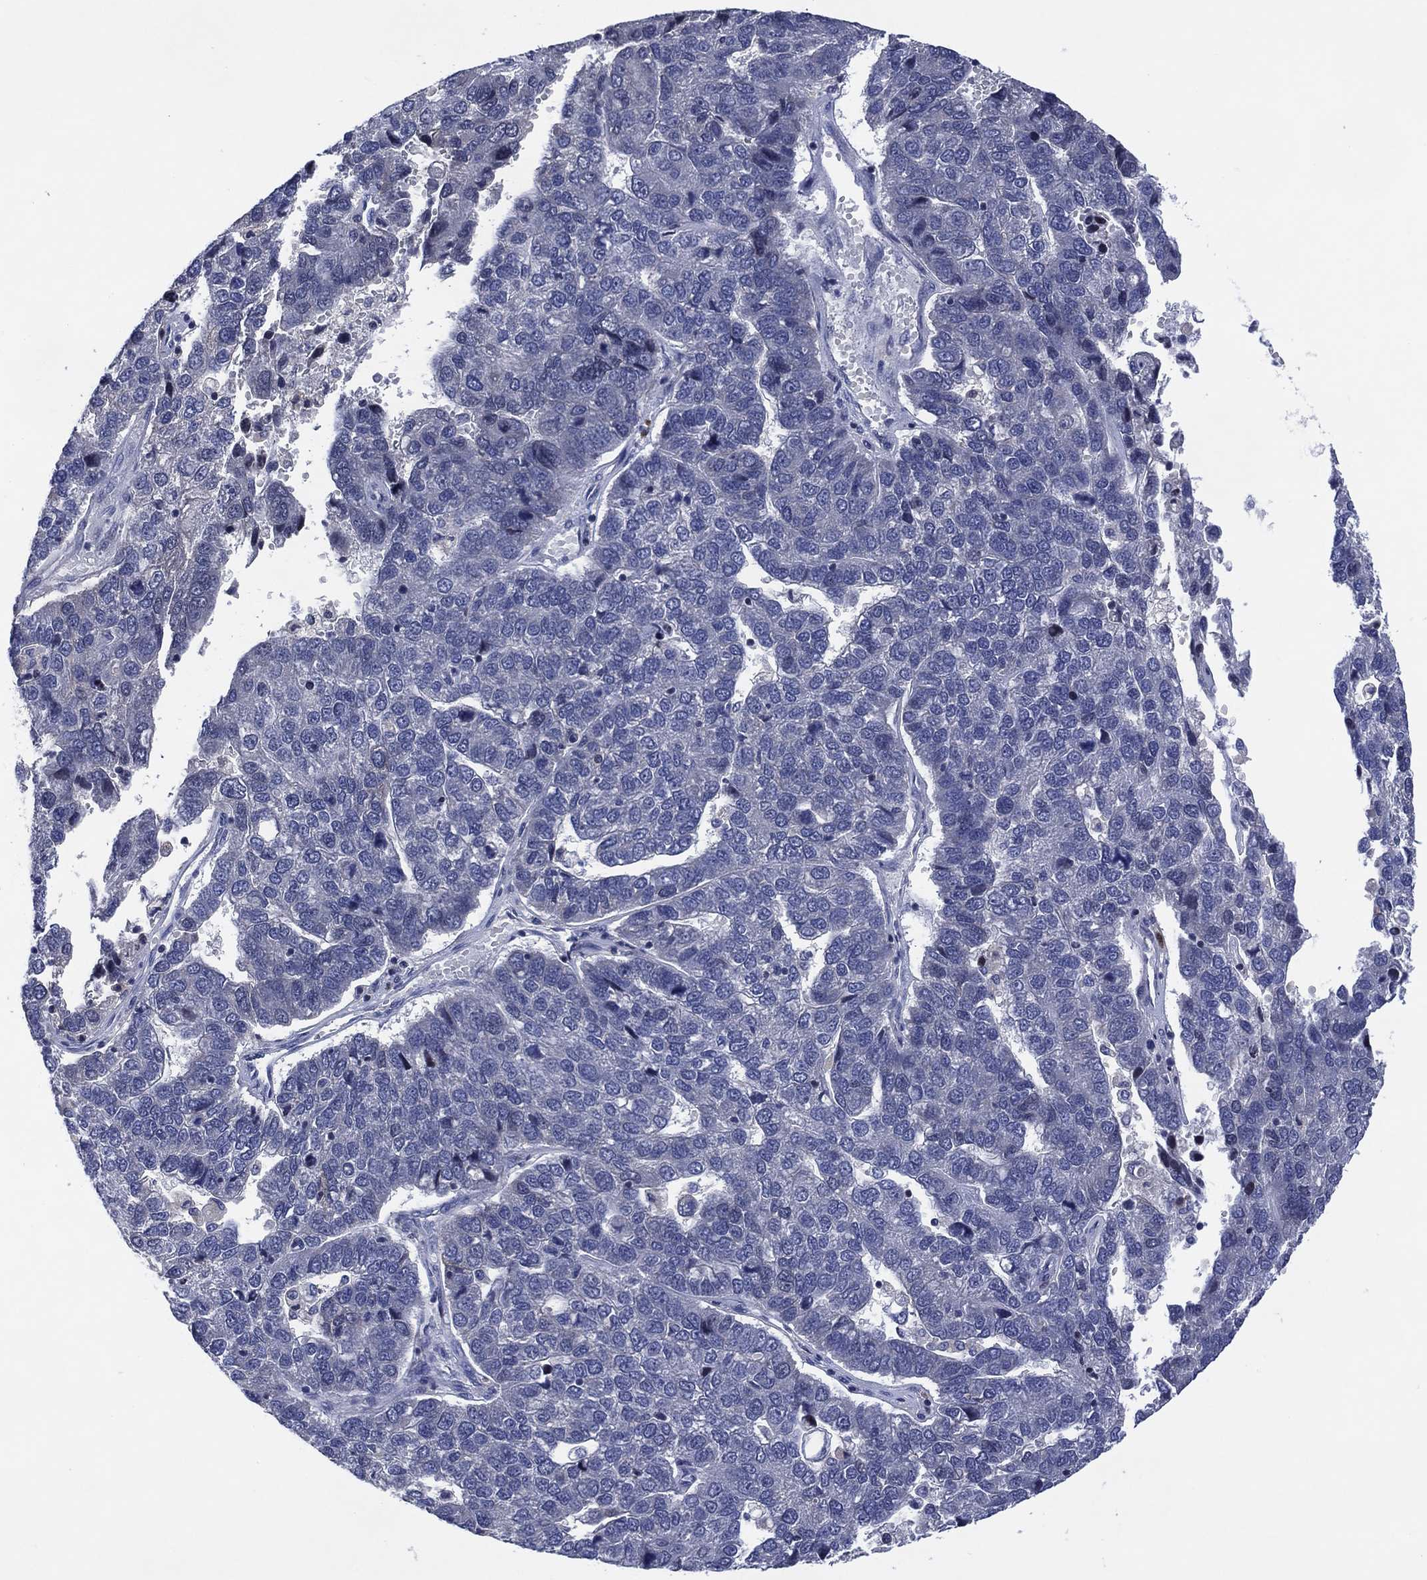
{"staining": {"intensity": "negative", "quantity": "none", "location": "none"}, "tissue": "pancreatic cancer", "cell_type": "Tumor cells", "image_type": "cancer", "snomed": [{"axis": "morphology", "description": "Adenocarcinoma, NOS"}, {"axis": "topography", "description": "Pancreas"}], "caption": "Tumor cells show no significant positivity in pancreatic cancer (adenocarcinoma).", "gene": "USP26", "patient": {"sex": "female", "age": 61}}